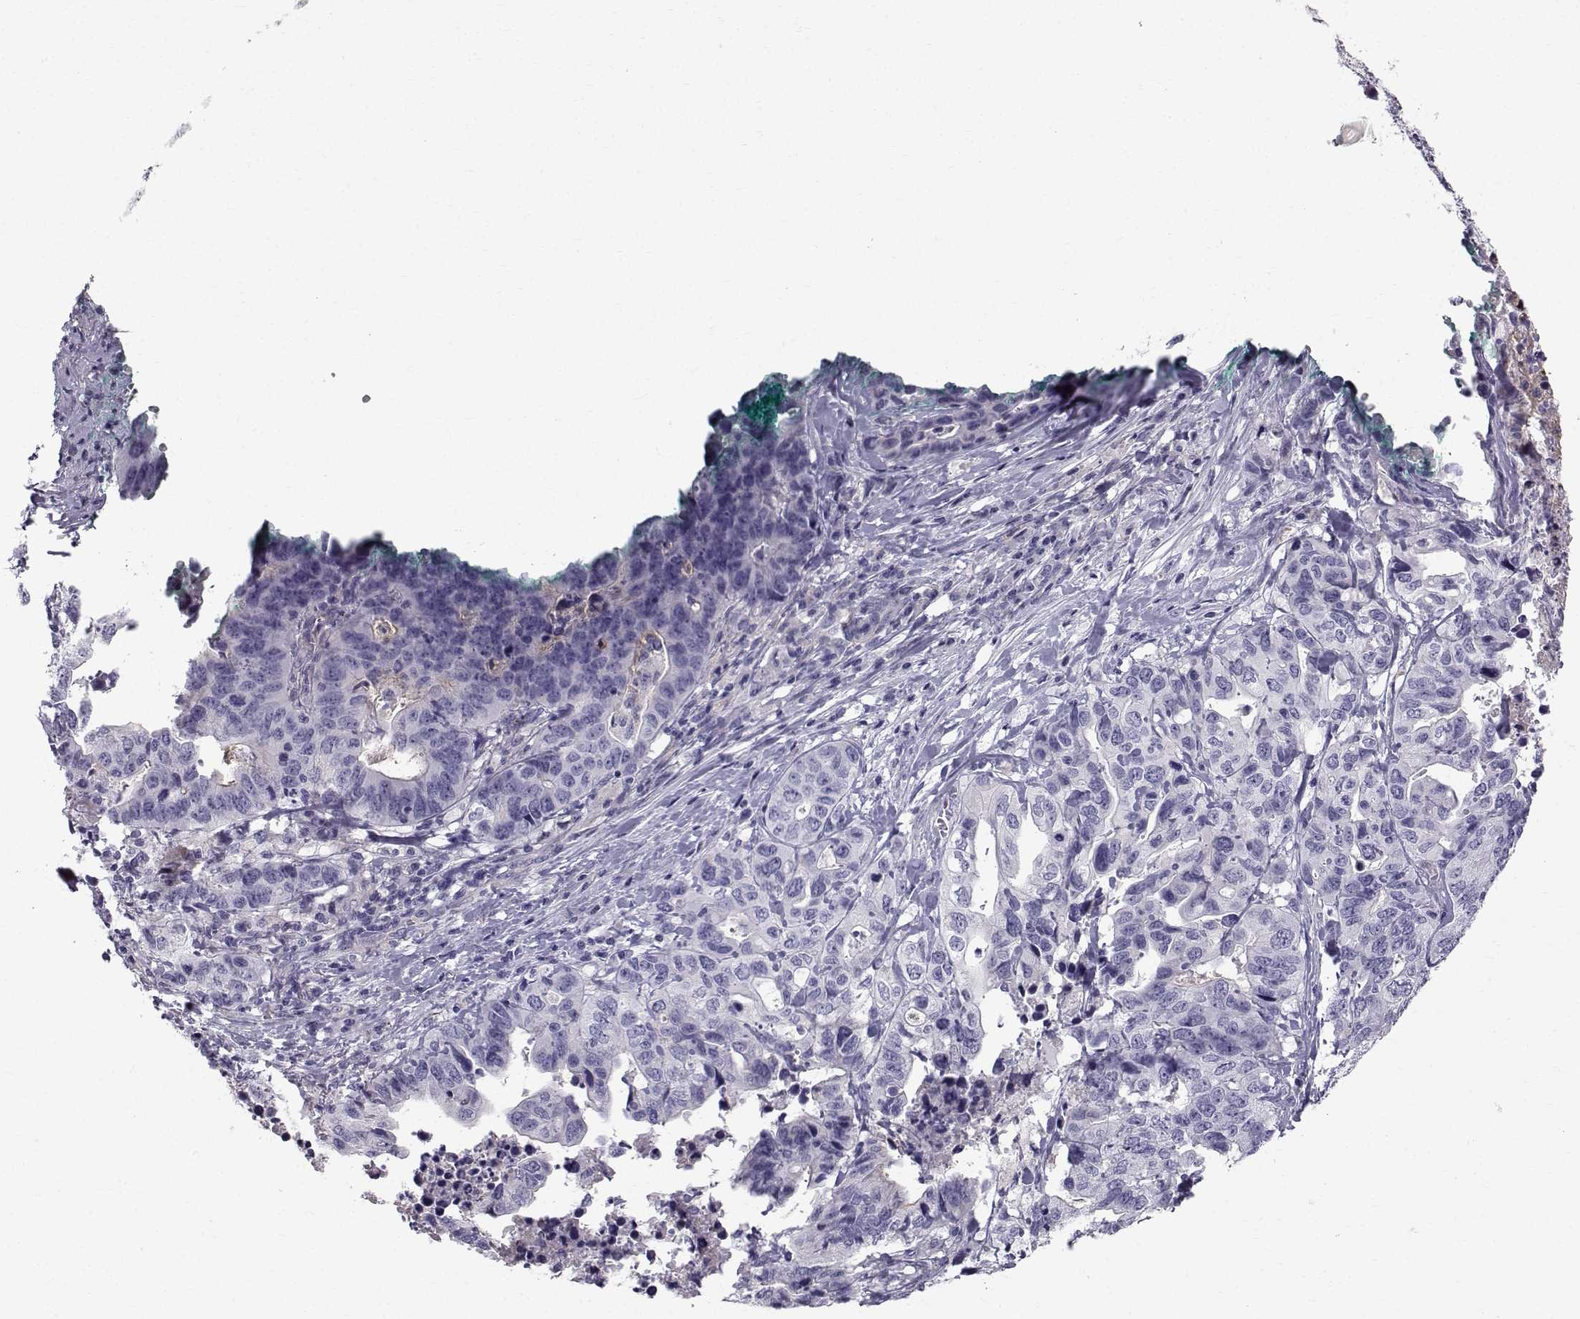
{"staining": {"intensity": "negative", "quantity": "none", "location": "none"}, "tissue": "stomach cancer", "cell_type": "Tumor cells", "image_type": "cancer", "snomed": [{"axis": "morphology", "description": "Adenocarcinoma, NOS"}, {"axis": "topography", "description": "Stomach, upper"}], "caption": "A photomicrograph of stomach cancer (adenocarcinoma) stained for a protein reveals no brown staining in tumor cells.", "gene": "CALCR", "patient": {"sex": "female", "age": 67}}